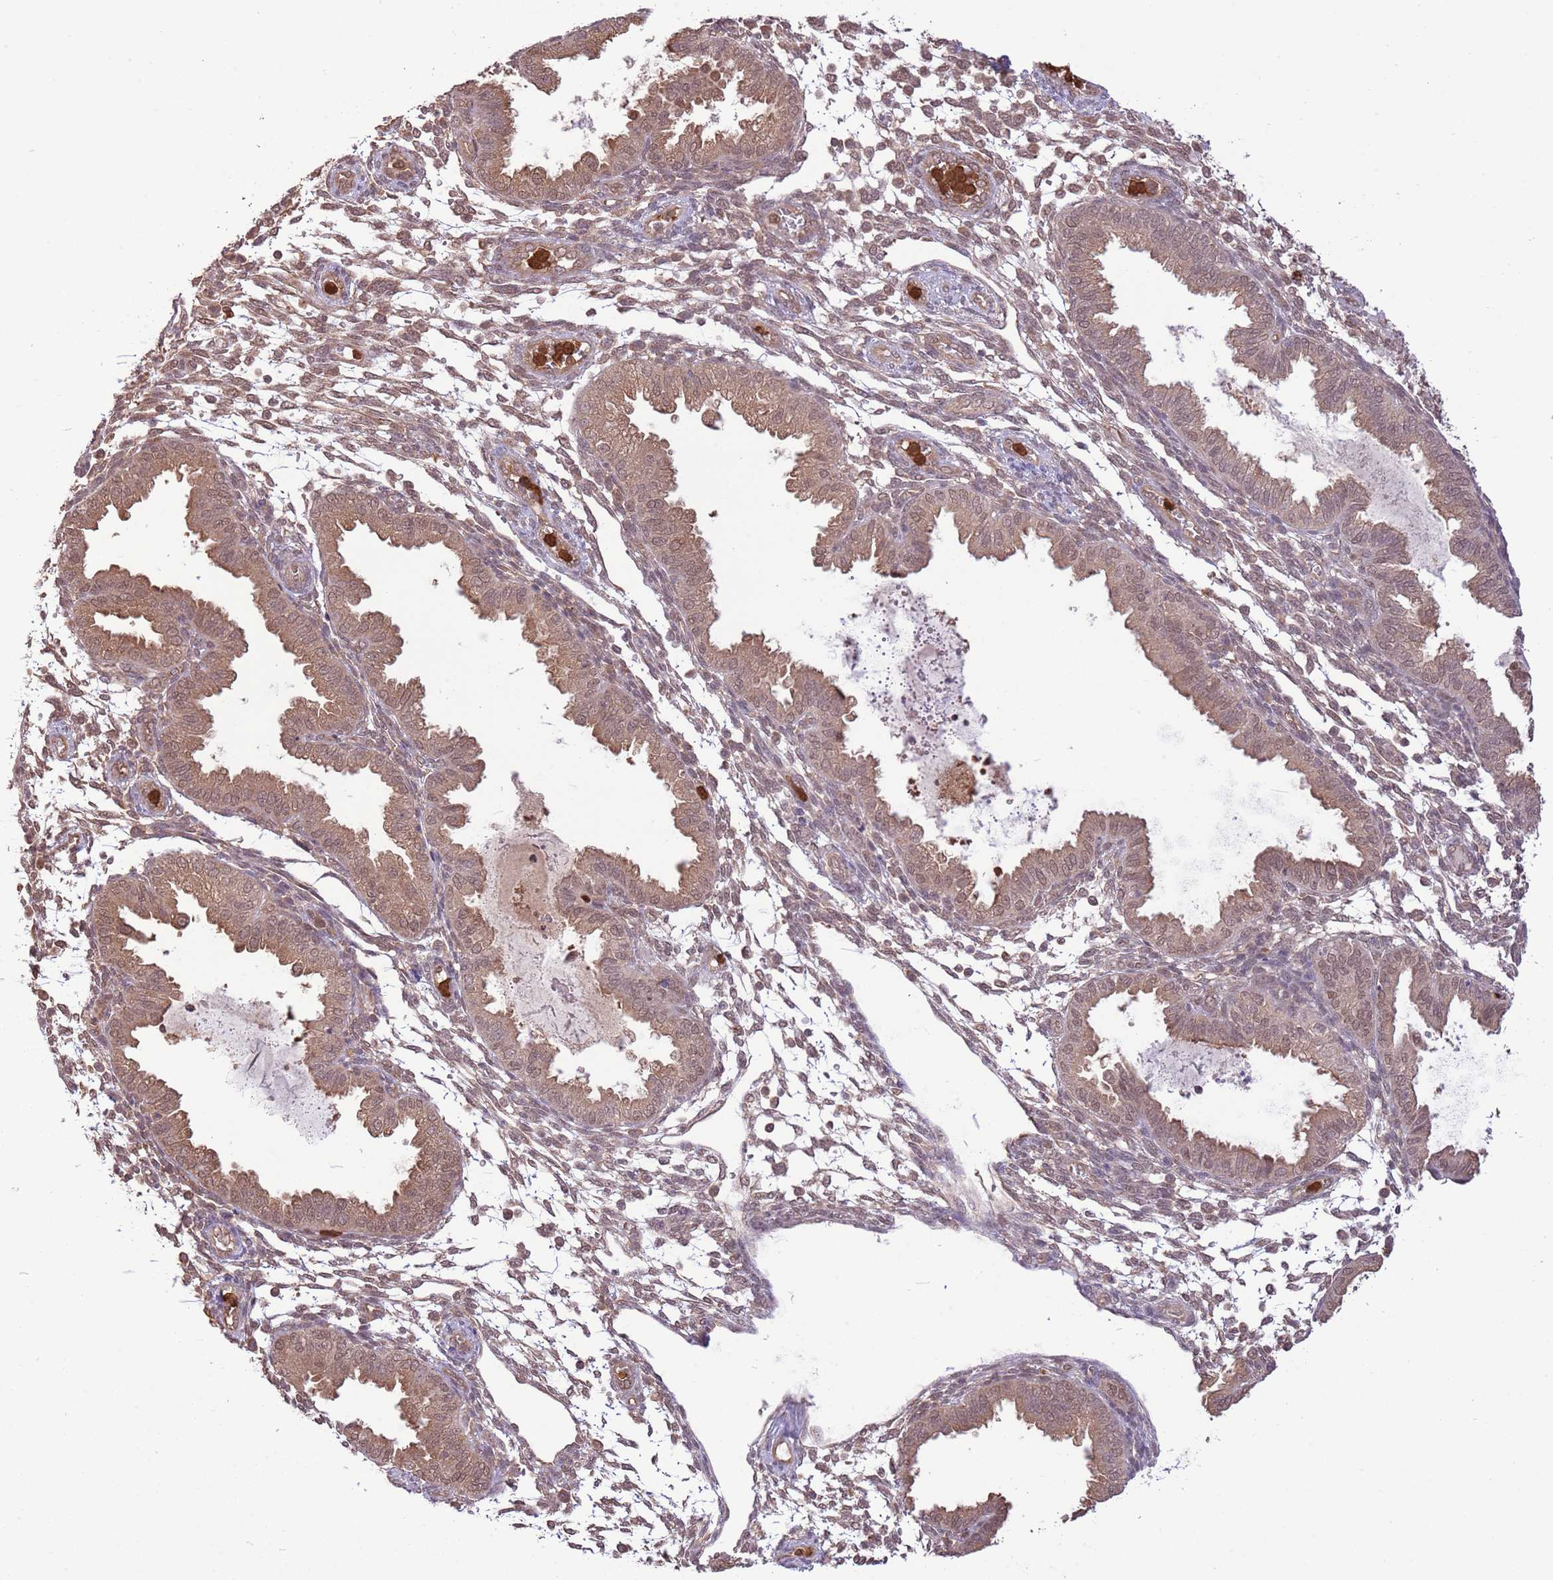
{"staining": {"intensity": "moderate", "quantity": "25%-75%", "location": "cytoplasmic/membranous,nuclear"}, "tissue": "endometrium", "cell_type": "Cells in endometrial stroma", "image_type": "normal", "snomed": [{"axis": "morphology", "description": "Normal tissue, NOS"}, {"axis": "topography", "description": "Endometrium"}], "caption": "Immunohistochemical staining of normal endometrium demonstrates moderate cytoplasmic/membranous,nuclear protein expression in about 25%-75% of cells in endometrial stroma.", "gene": "AMIGO1", "patient": {"sex": "female", "age": 33}}